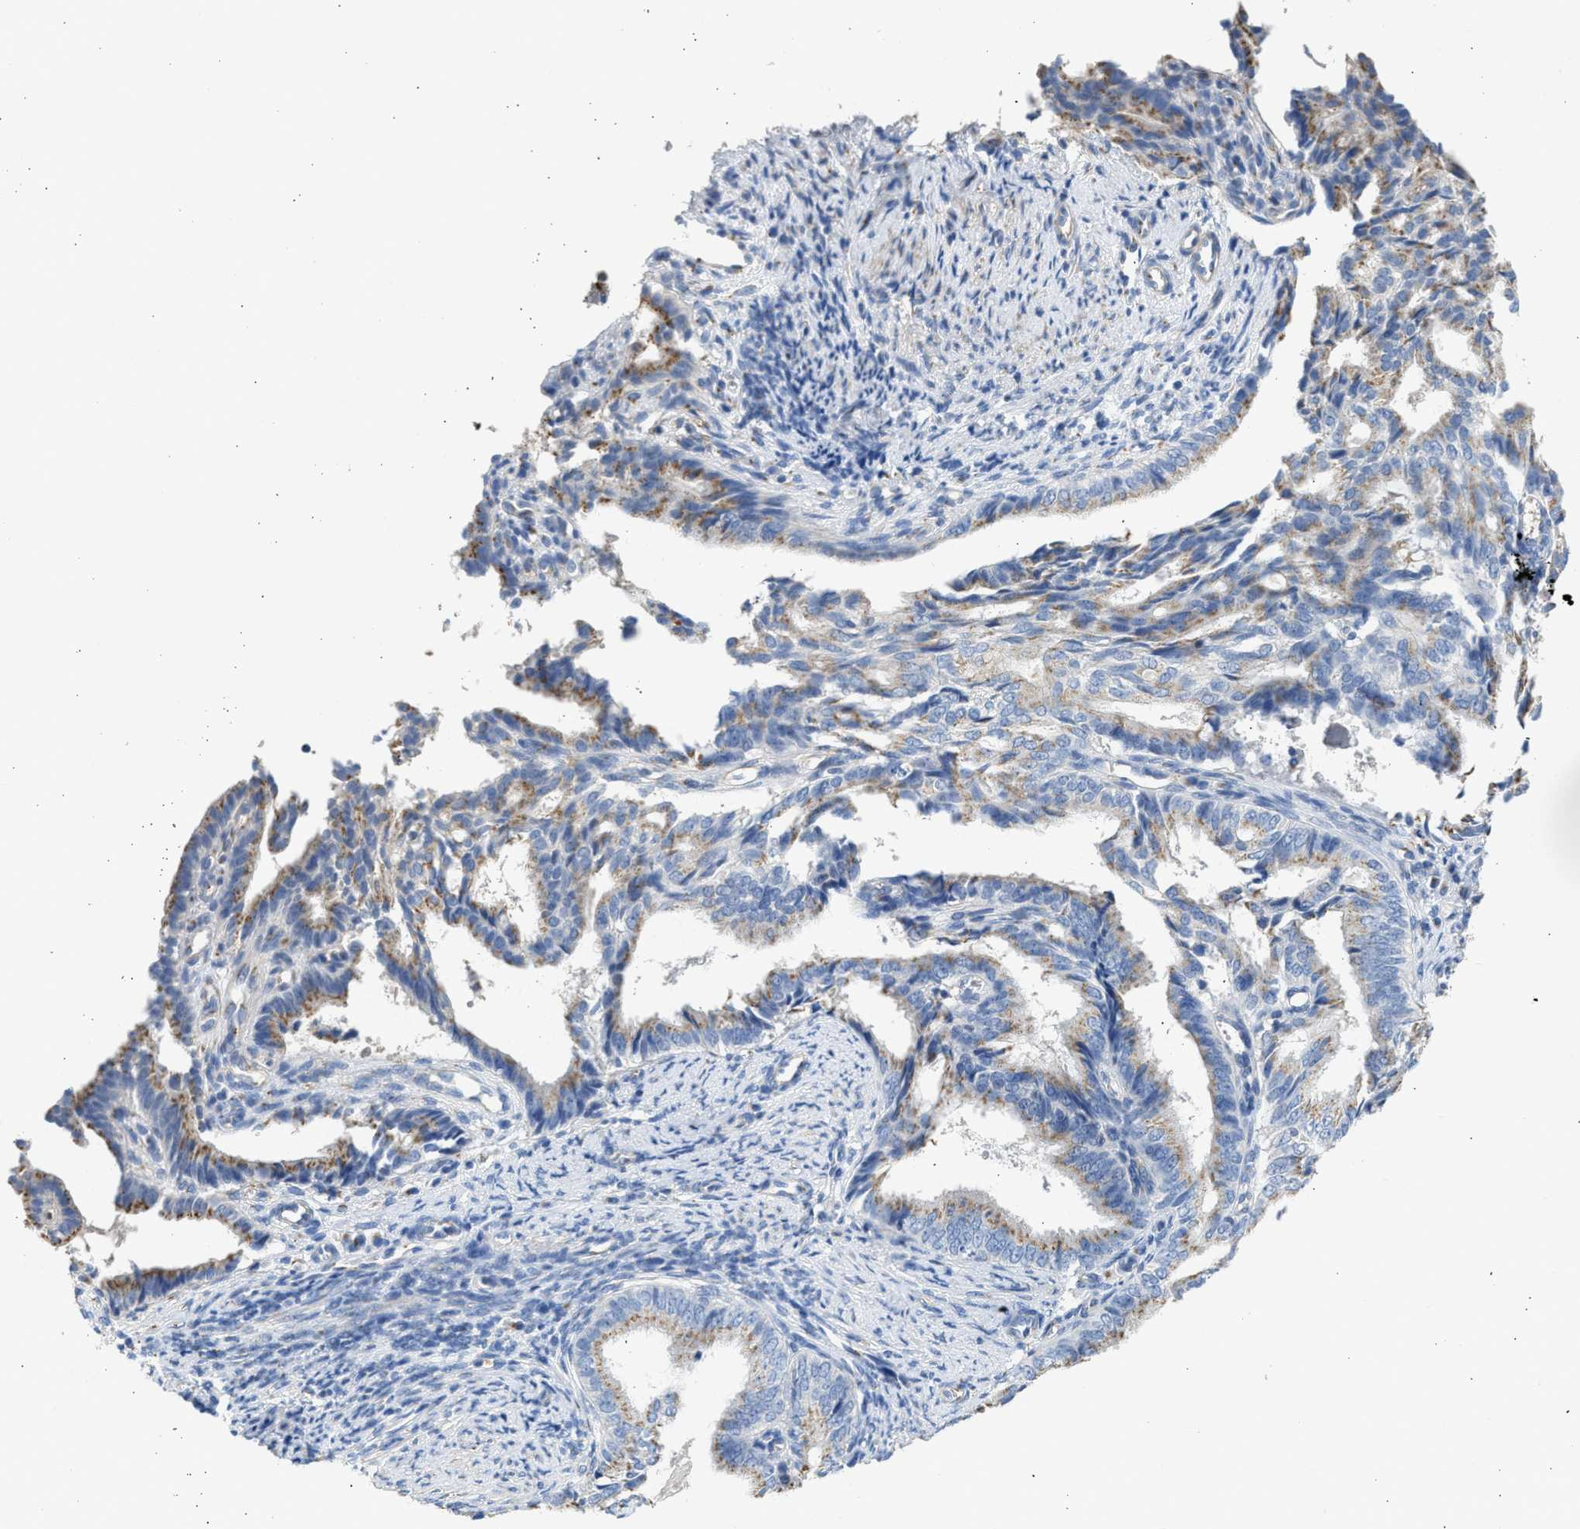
{"staining": {"intensity": "moderate", "quantity": ">75%", "location": "cytoplasmic/membranous"}, "tissue": "endometrial cancer", "cell_type": "Tumor cells", "image_type": "cancer", "snomed": [{"axis": "morphology", "description": "Adenocarcinoma, NOS"}, {"axis": "topography", "description": "Endometrium"}], "caption": "Immunohistochemistry staining of endometrial adenocarcinoma, which exhibits medium levels of moderate cytoplasmic/membranous staining in about >75% of tumor cells indicating moderate cytoplasmic/membranous protein positivity. The staining was performed using DAB (3,3'-diaminobenzidine) (brown) for protein detection and nuclei were counterstained in hematoxylin (blue).", "gene": "IPO8", "patient": {"sex": "female", "age": 58}}